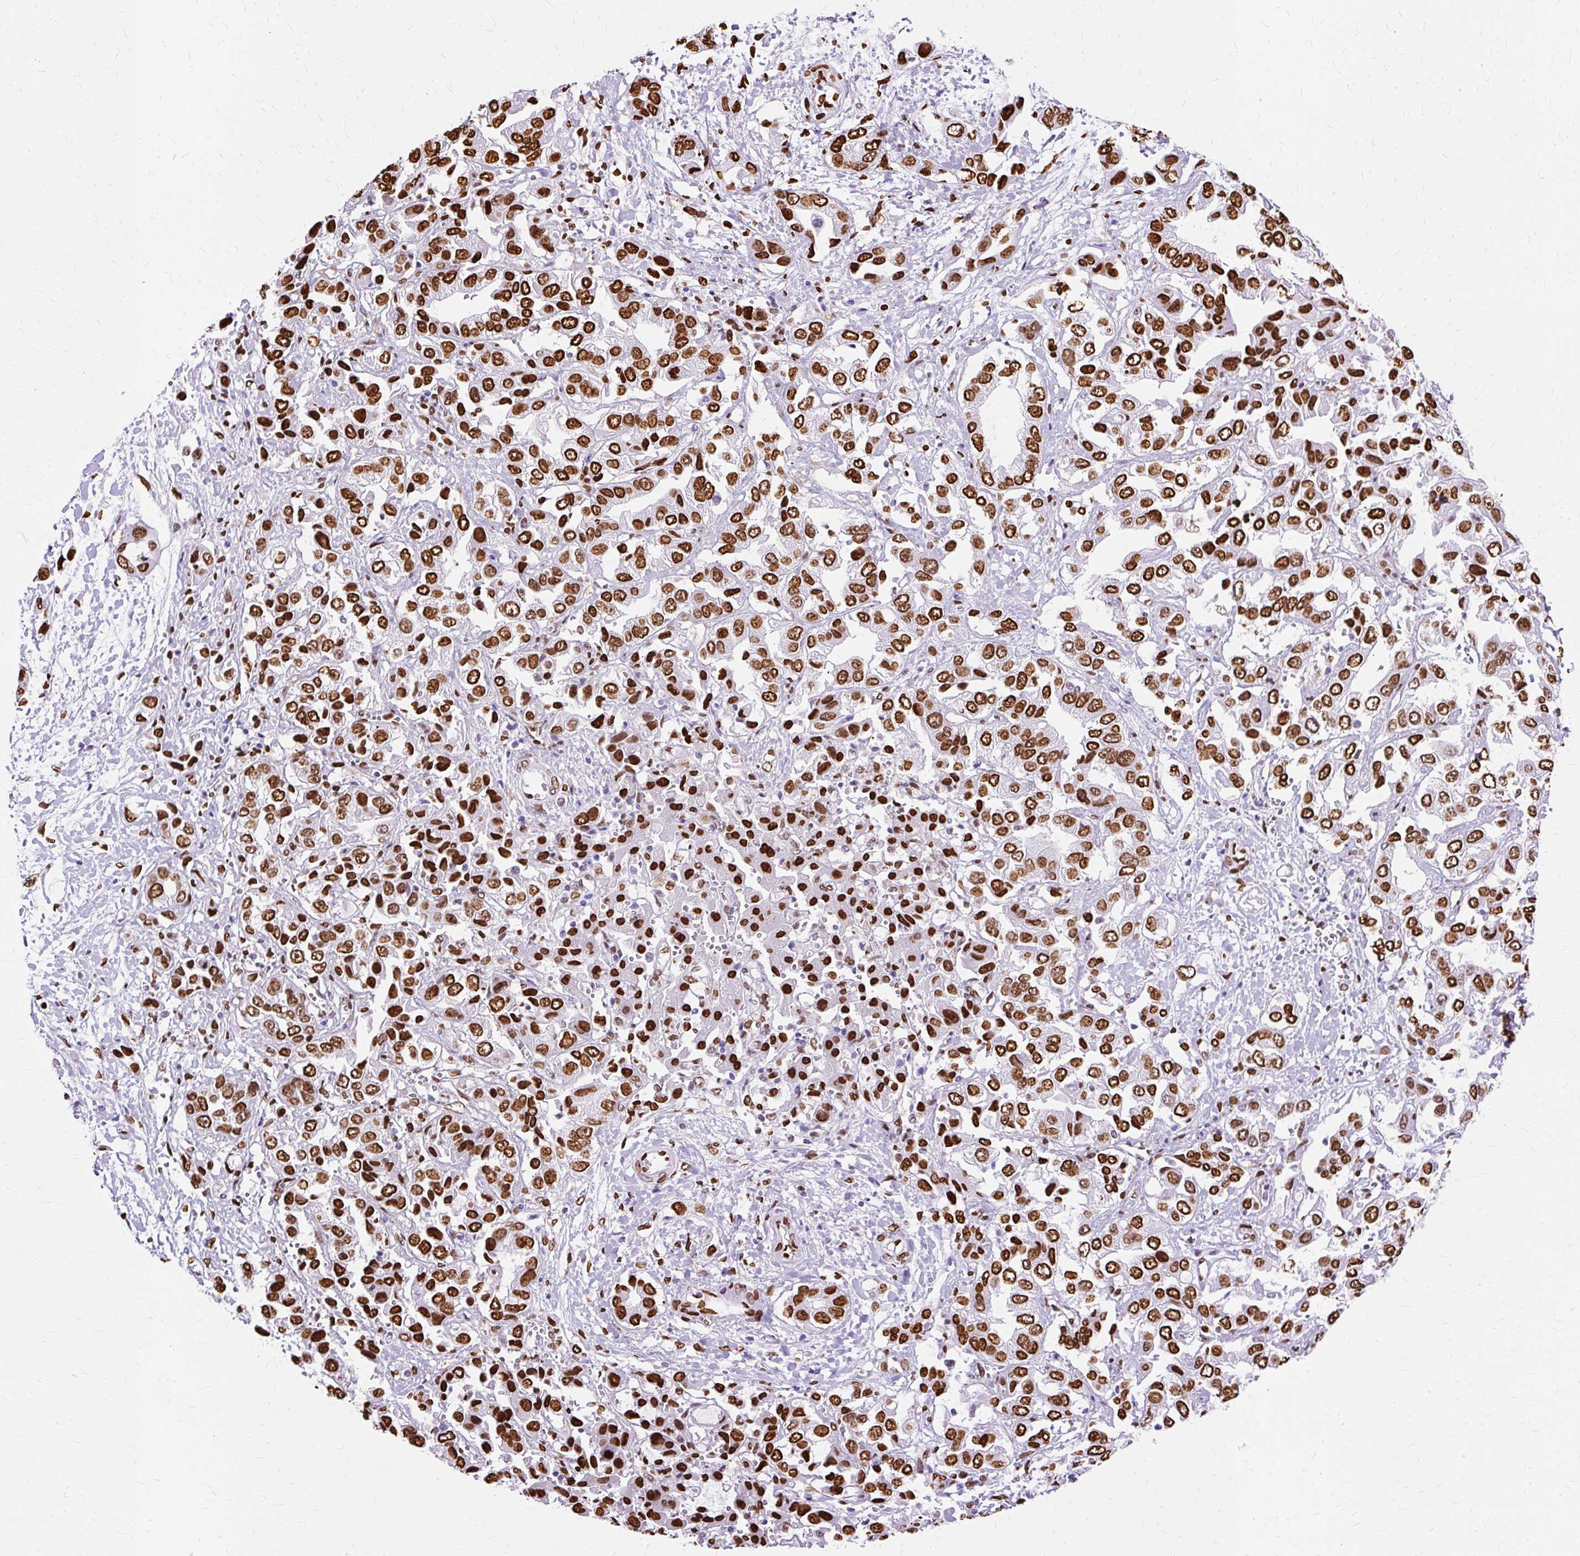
{"staining": {"intensity": "strong", "quantity": ">75%", "location": "nuclear"}, "tissue": "liver cancer", "cell_type": "Tumor cells", "image_type": "cancer", "snomed": [{"axis": "morphology", "description": "Cholangiocarcinoma"}, {"axis": "topography", "description": "Liver"}], "caption": "Liver cancer (cholangiocarcinoma) stained for a protein exhibits strong nuclear positivity in tumor cells.", "gene": "TMEM184C", "patient": {"sex": "female", "age": 52}}